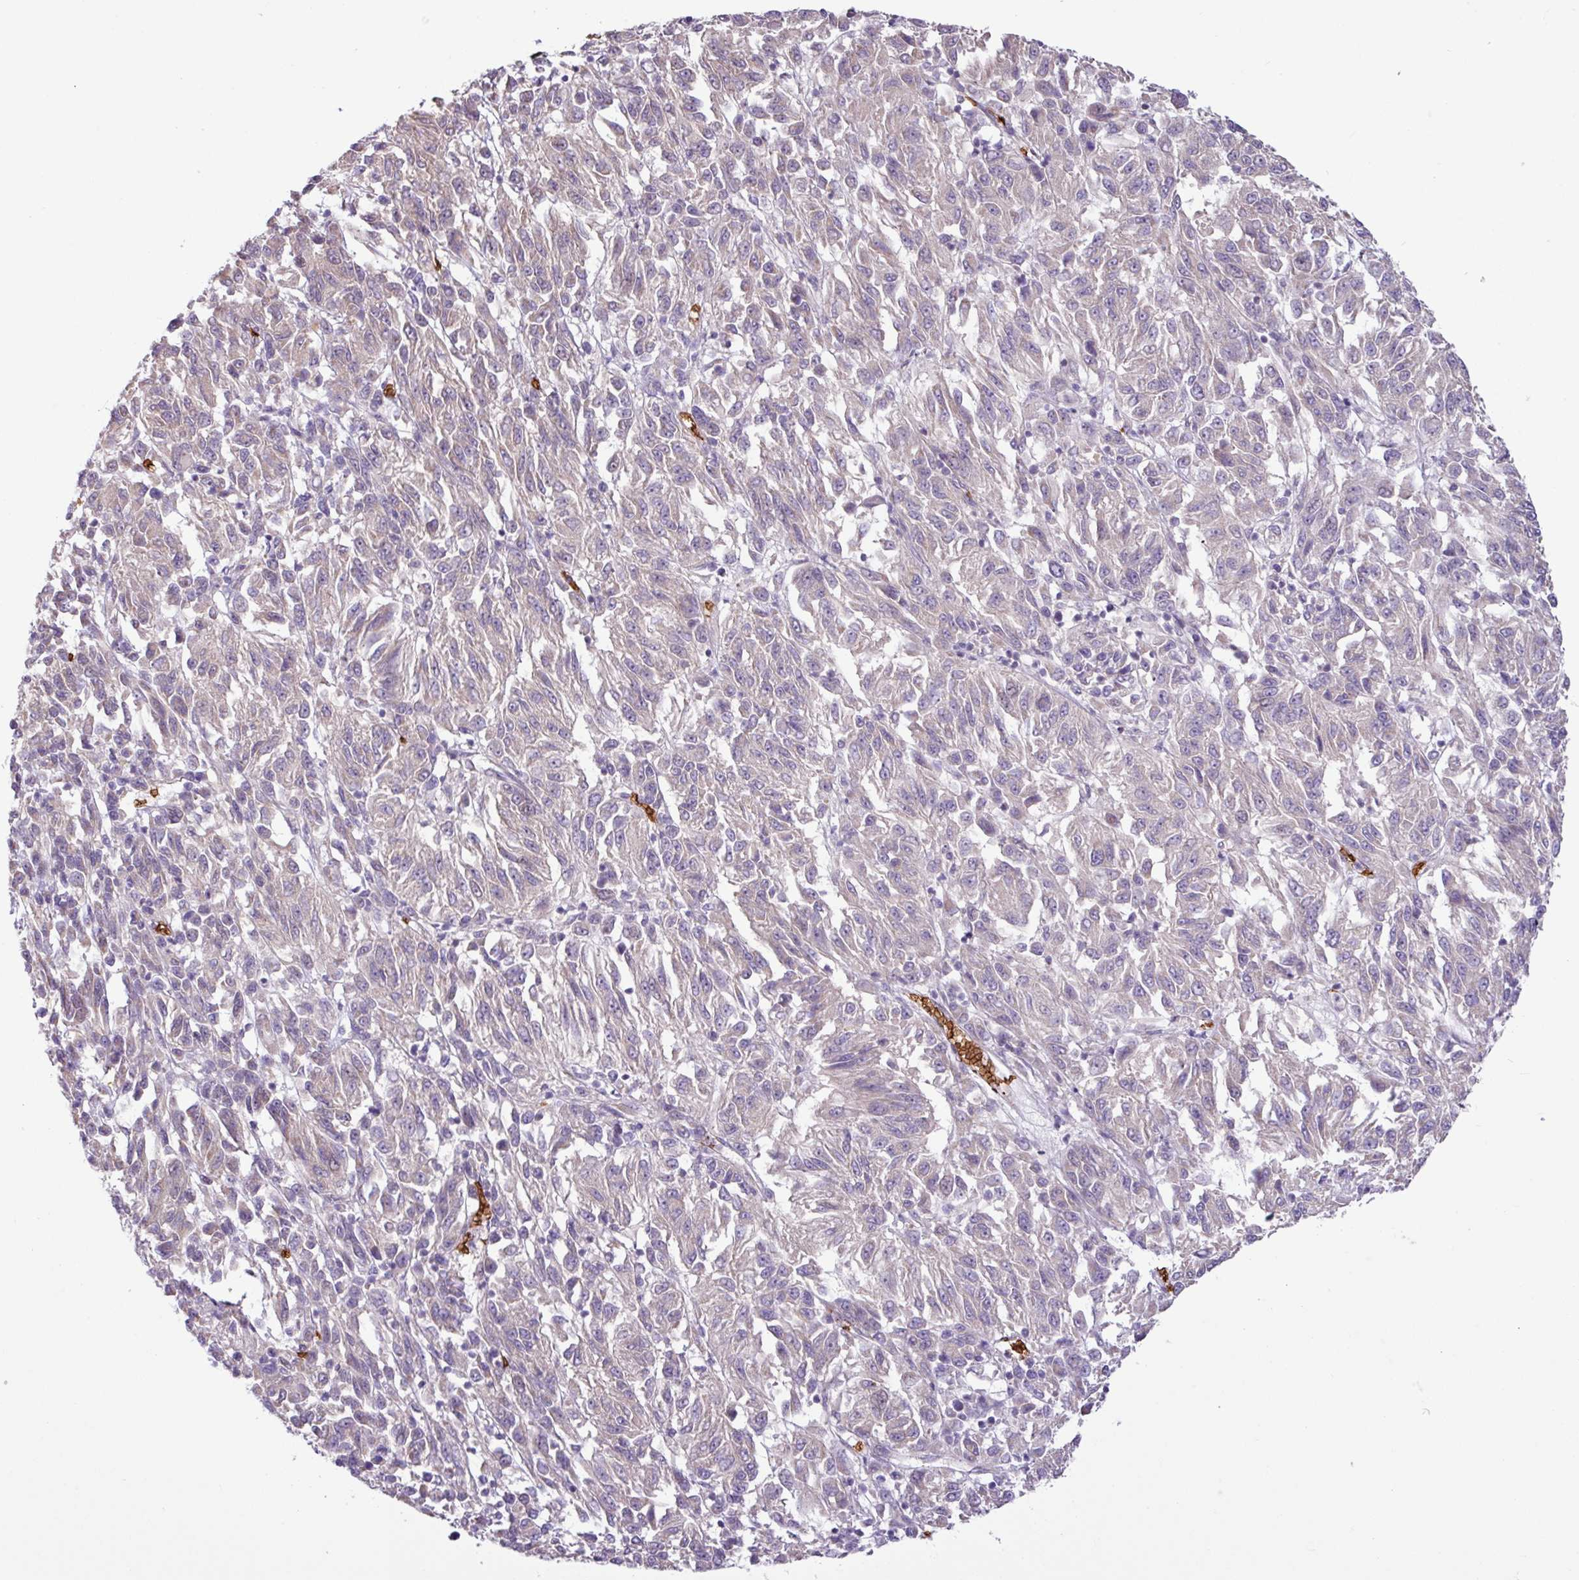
{"staining": {"intensity": "negative", "quantity": "none", "location": "none"}, "tissue": "melanoma", "cell_type": "Tumor cells", "image_type": "cancer", "snomed": [{"axis": "morphology", "description": "Malignant melanoma, Metastatic site"}, {"axis": "topography", "description": "Lung"}], "caption": "DAB immunohistochemical staining of melanoma exhibits no significant expression in tumor cells.", "gene": "RAD21L1", "patient": {"sex": "male", "age": 64}}